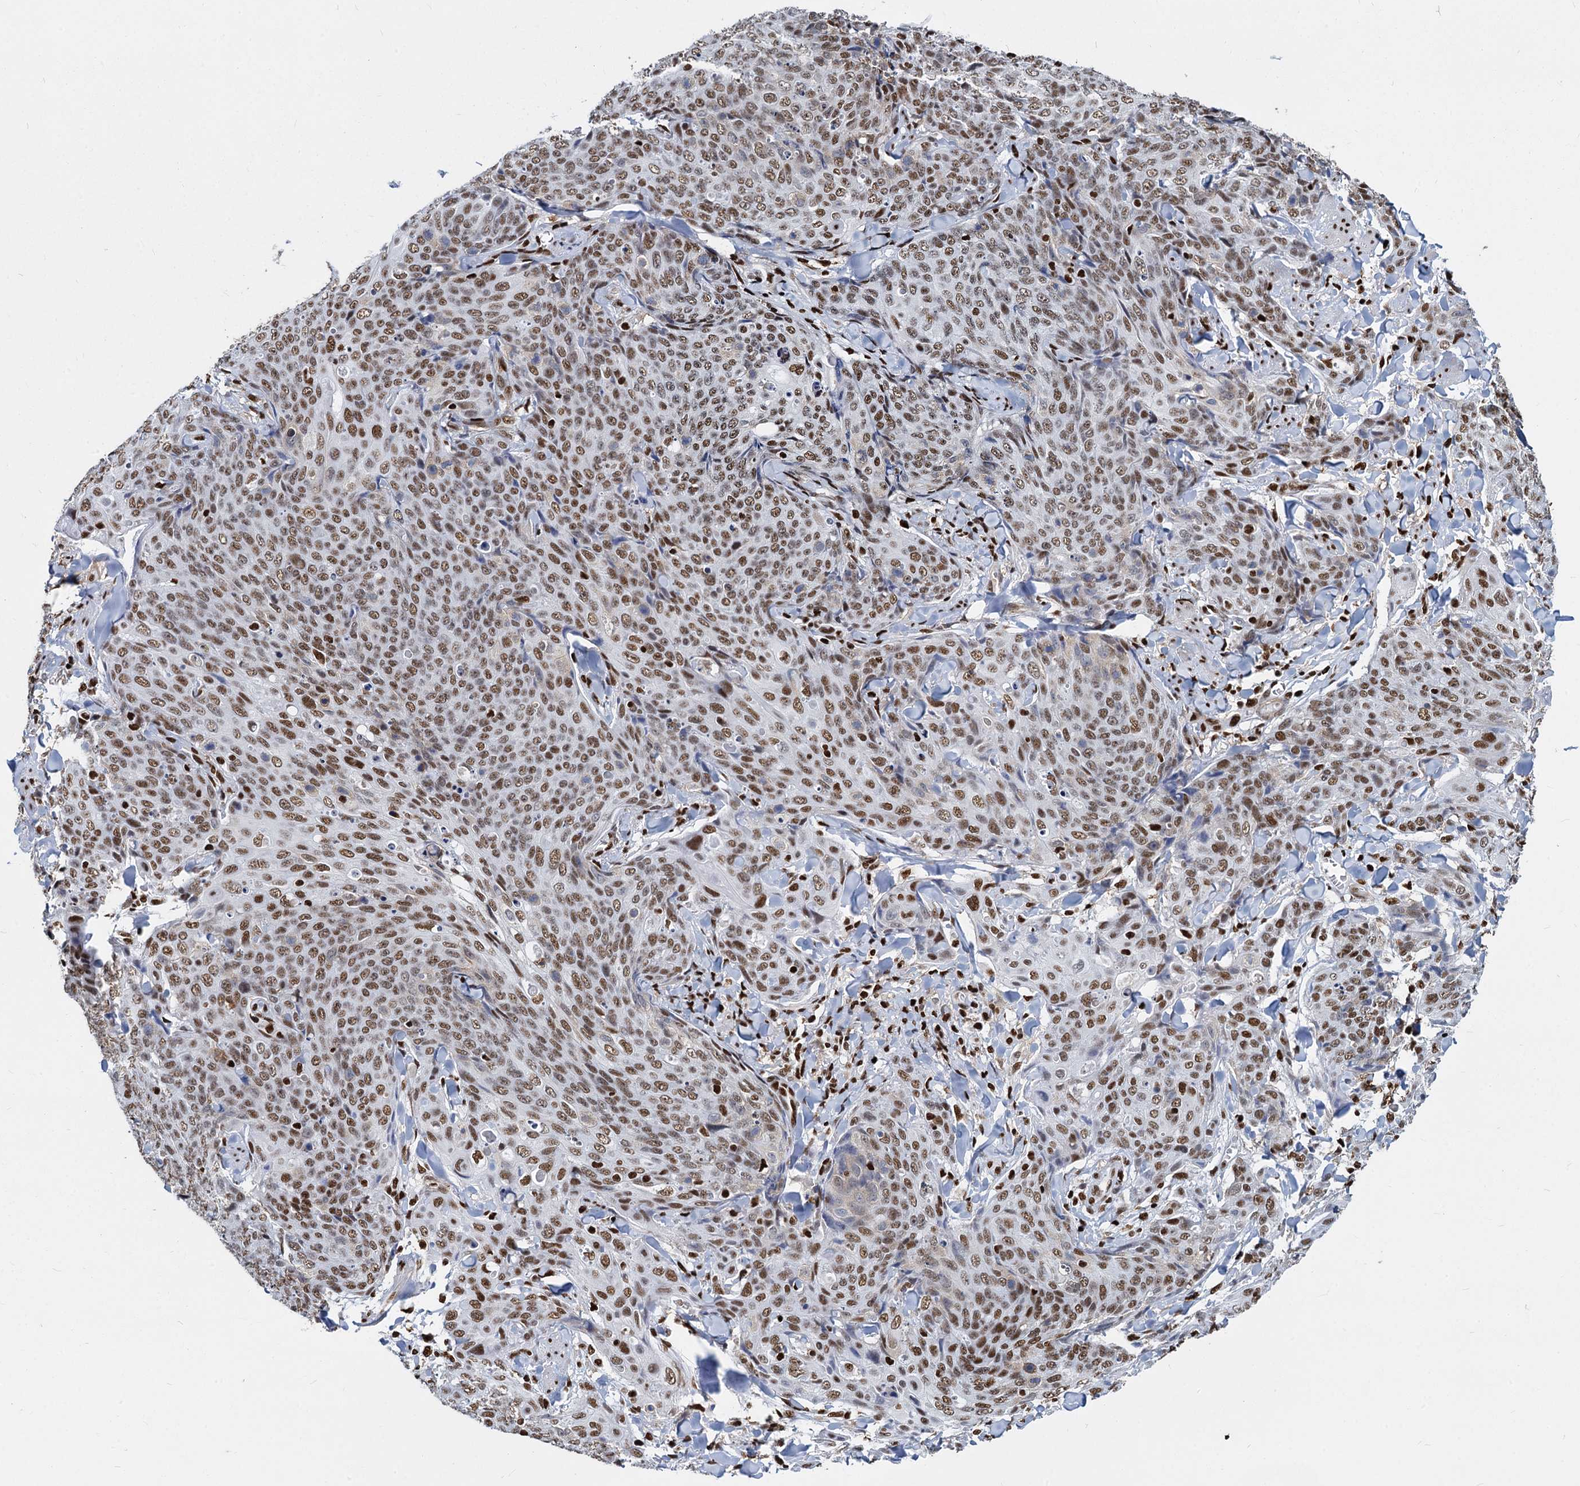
{"staining": {"intensity": "moderate", "quantity": ">75%", "location": "nuclear"}, "tissue": "skin cancer", "cell_type": "Tumor cells", "image_type": "cancer", "snomed": [{"axis": "morphology", "description": "Squamous cell carcinoma, NOS"}, {"axis": "topography", "description": "Skin"}, {"axis": "topography", "description": "Vulva"}], "caption": "Skin cancer (squamous cell carcinoma) was stained to show a protein in brown. There is medium levels of moderate nuclear staining in about >75% of tumor cells.", "gene": "DCPS", "patient": {"sex": "female", "age": 85}}